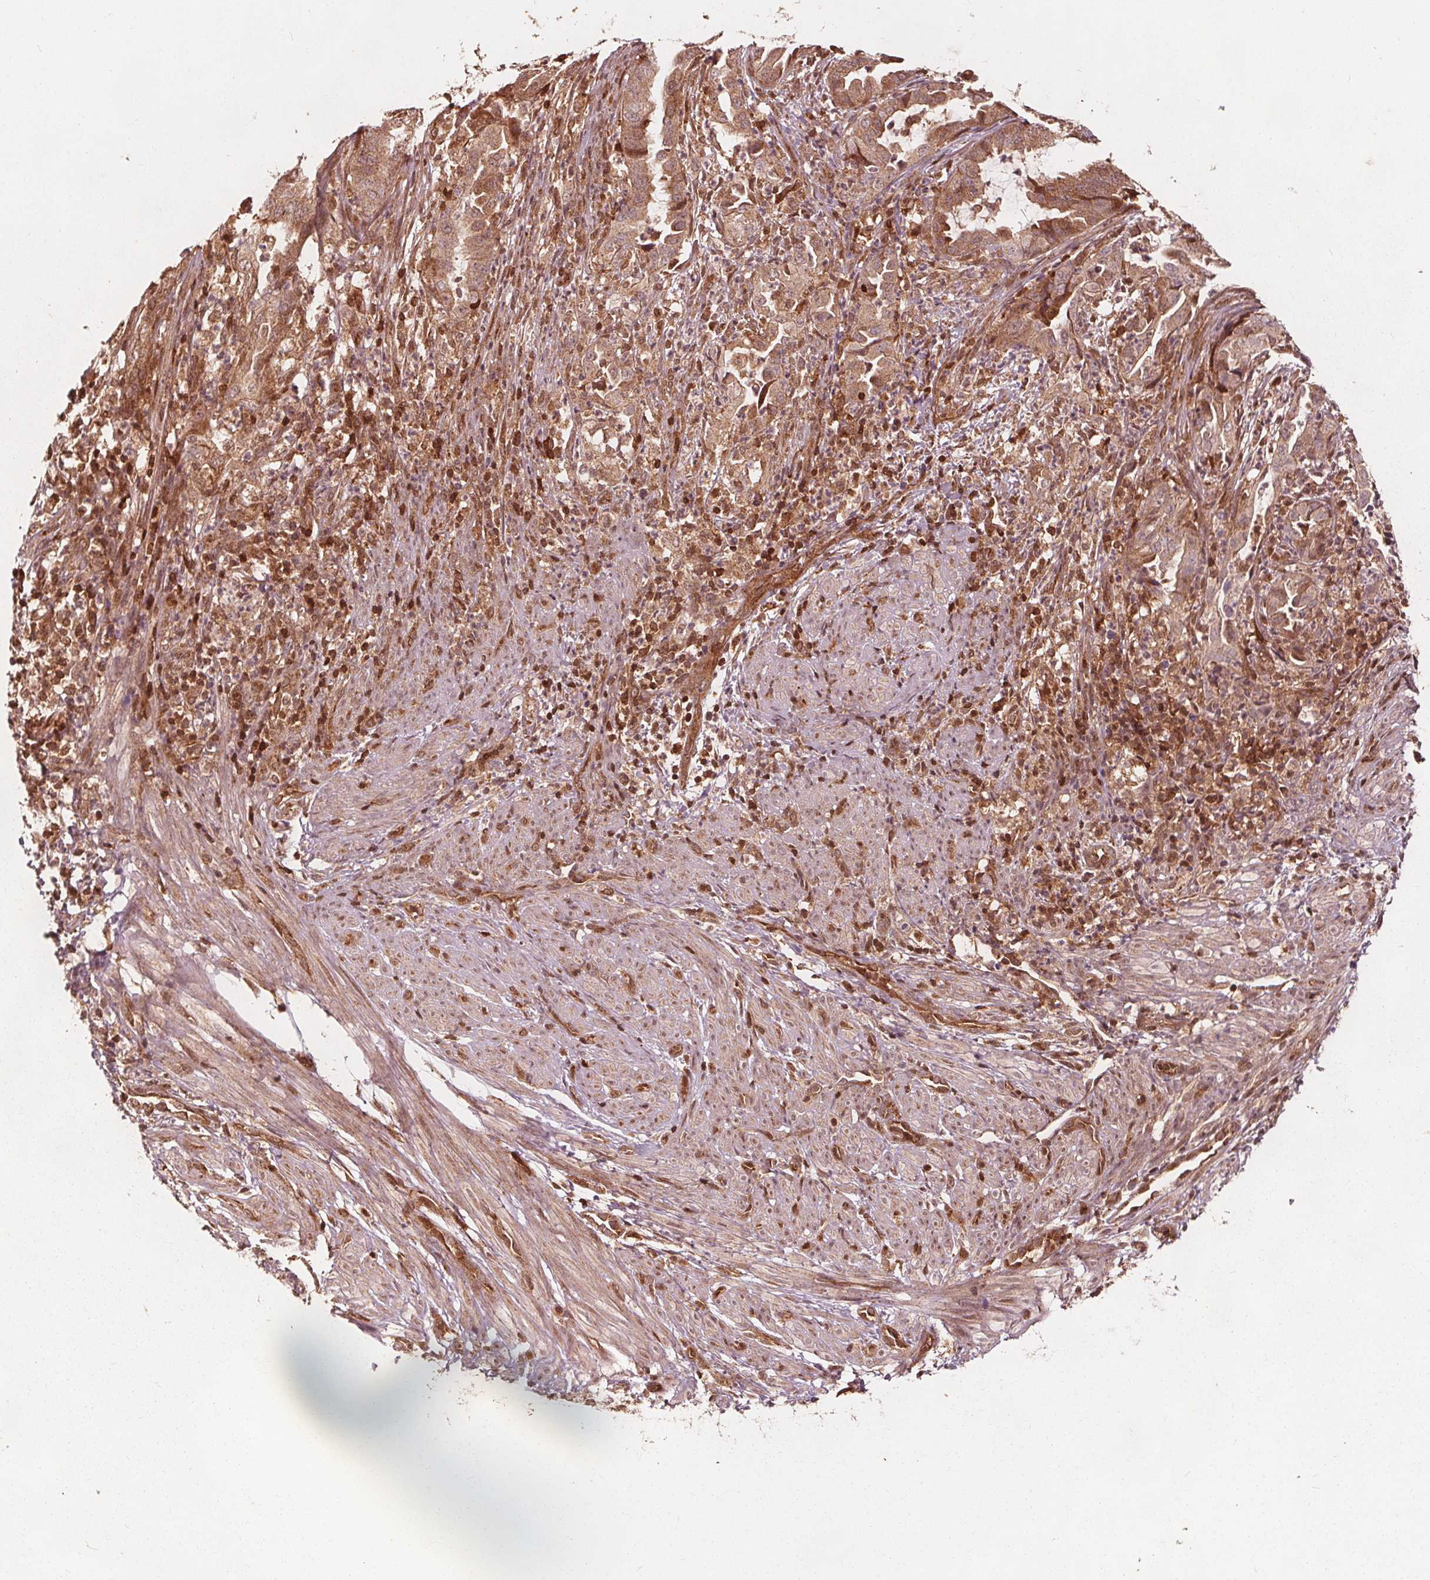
{"staining": {"intensity": "moderate", "quantity": ">75%", "location": "cytoplasmic/membranous"}, "tissue": "endometrial cancer", "cell_type": "Tumor cells", "image_type": "cancer", "snomed": [{"axis": "morphology", "description": "Adenocarcinoma, NOS"}, {"axis": "topography", "description": "Endometrium"}], "caption": "Endometrial adenocarcinoma stained with a protein marker exhibits moderate staining in tumor cells.", "gene": "AIP", "patient": {"sex": "female", "age": 51}}